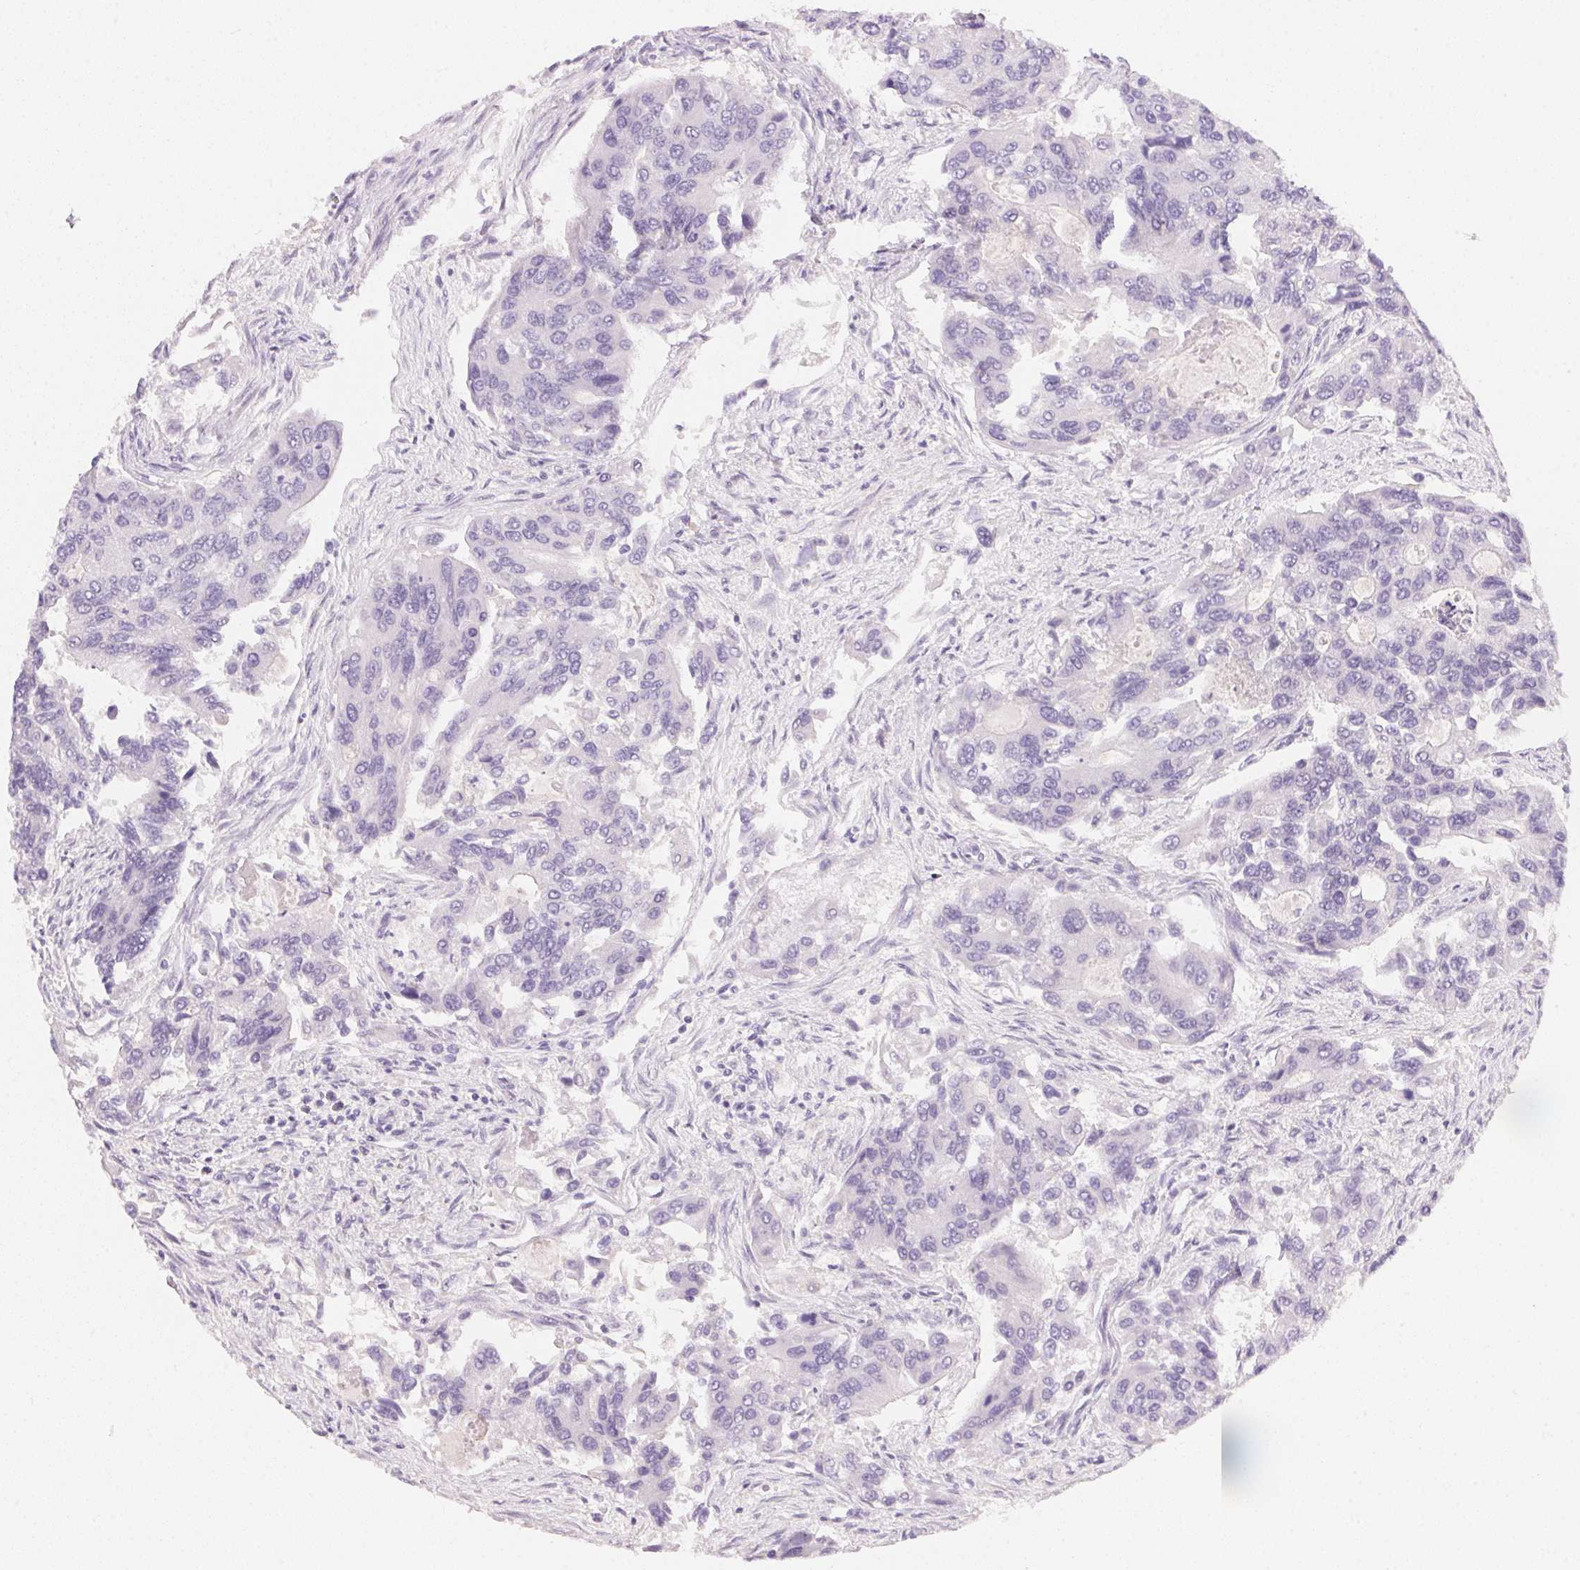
{"staining": {"intensity": "negative", "quantity": "none", "location": "none"}, "tissue": "colorectal cancer", "cell_type": "Tumor cells", "image_type": "cancer", "snomed": [{"axis": "morphology", "description": "Adenocarcinoma, NOS"}, {"axis": "topography", "description": "Colon"}], "caption": "Micrograph shows no significant protein expression in tumor cells of colorectal cancer.", "gene": "ACP3", "patient": {"sex": "female", "age": 67}}